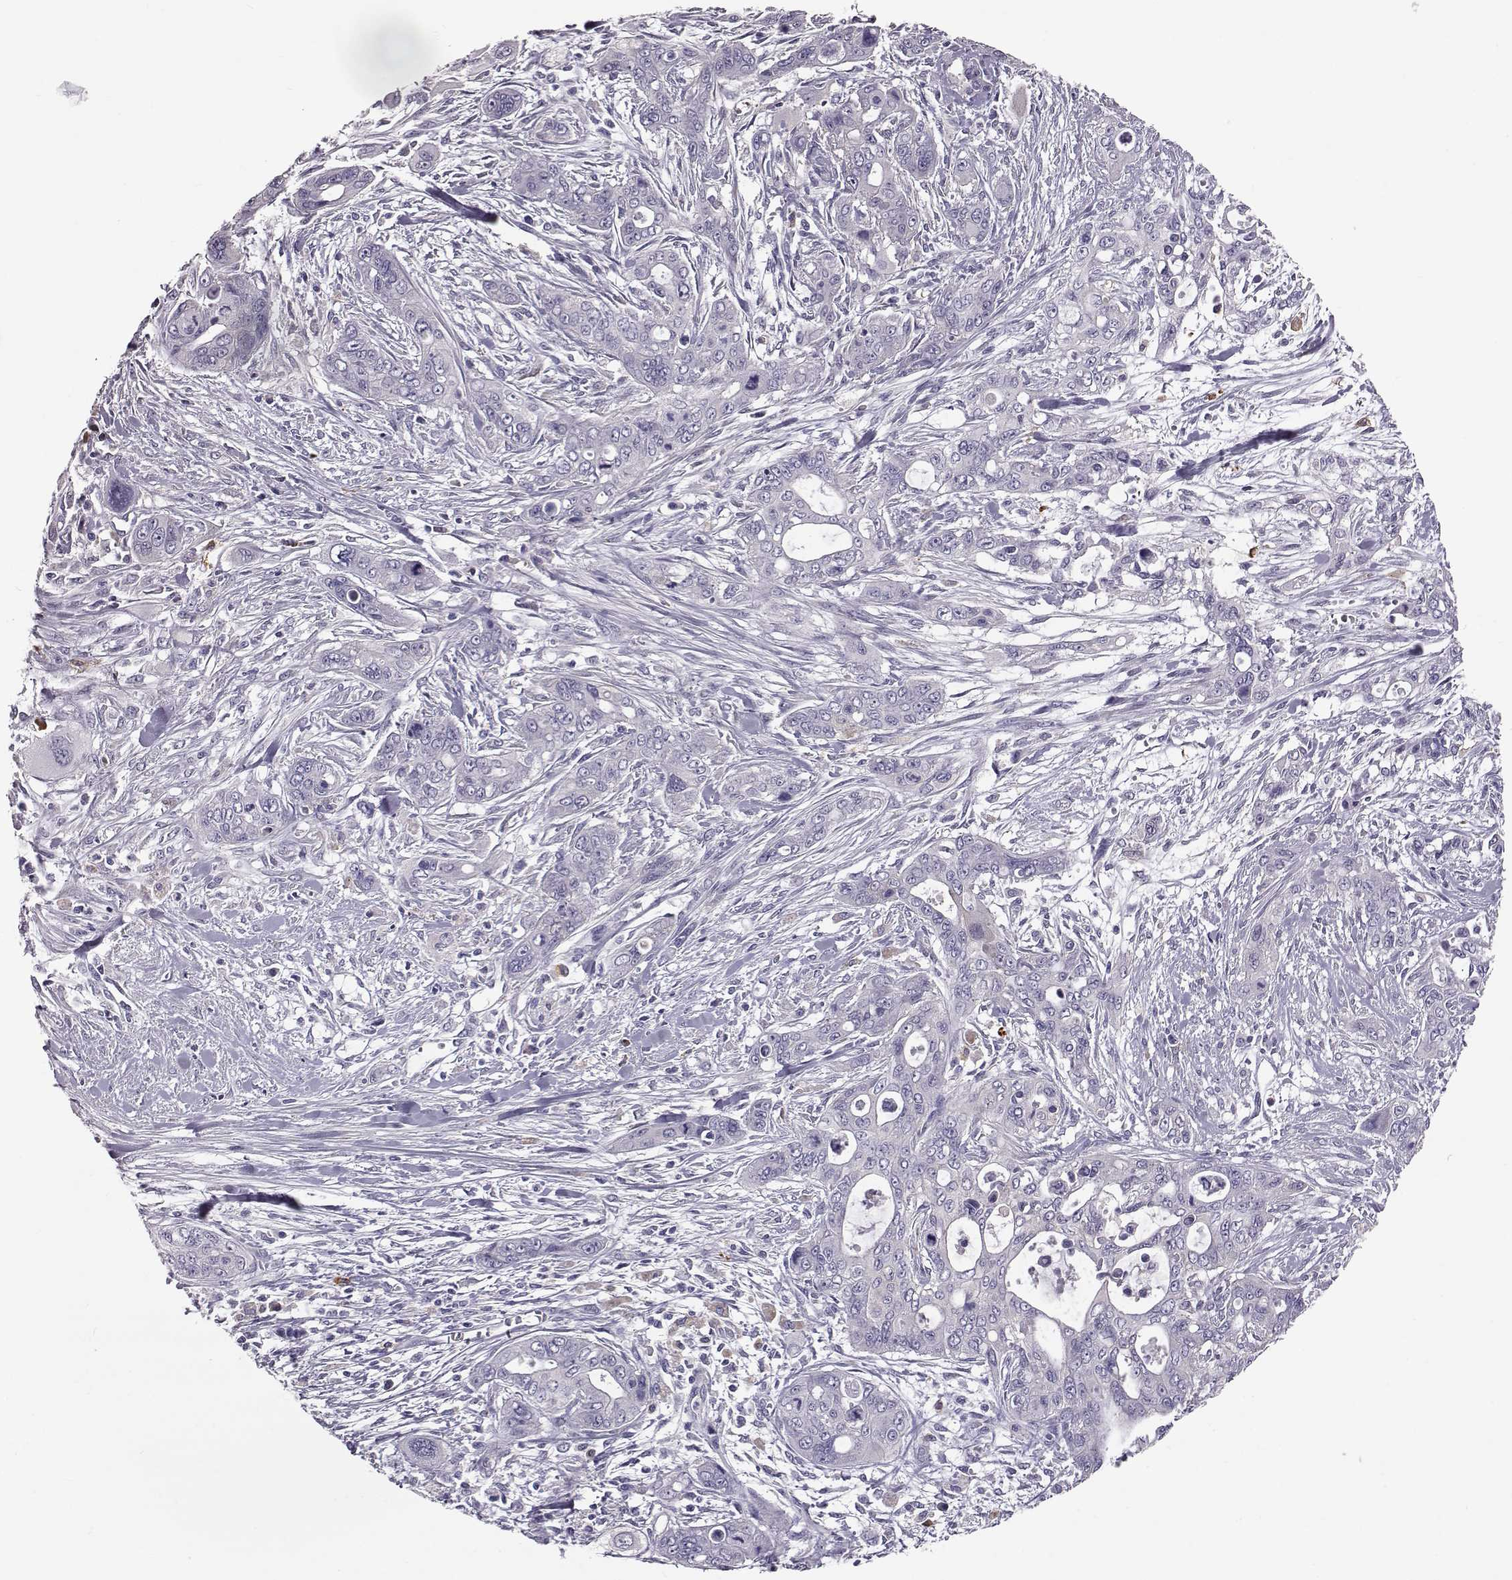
{"staining": {"intensity": "negative", "quantity": "none", "location": "none"}, "tissue": "pancreatic cancer", "cell_type": "Tumor cells", "image_type": "cancer", "snomed": [{"axis": "morphology", "description": "Adenocarcinoma, NOS"}, {"axis": "topography", "description": "Pancreas"}], "caption": "Human pancreatic cancer stained for a protein using immunohistochemistry (IHC) reveals no positivity in tumor cells.", "gene": "ADGRG5", "patient": {"sex": "male", "age": 47}}